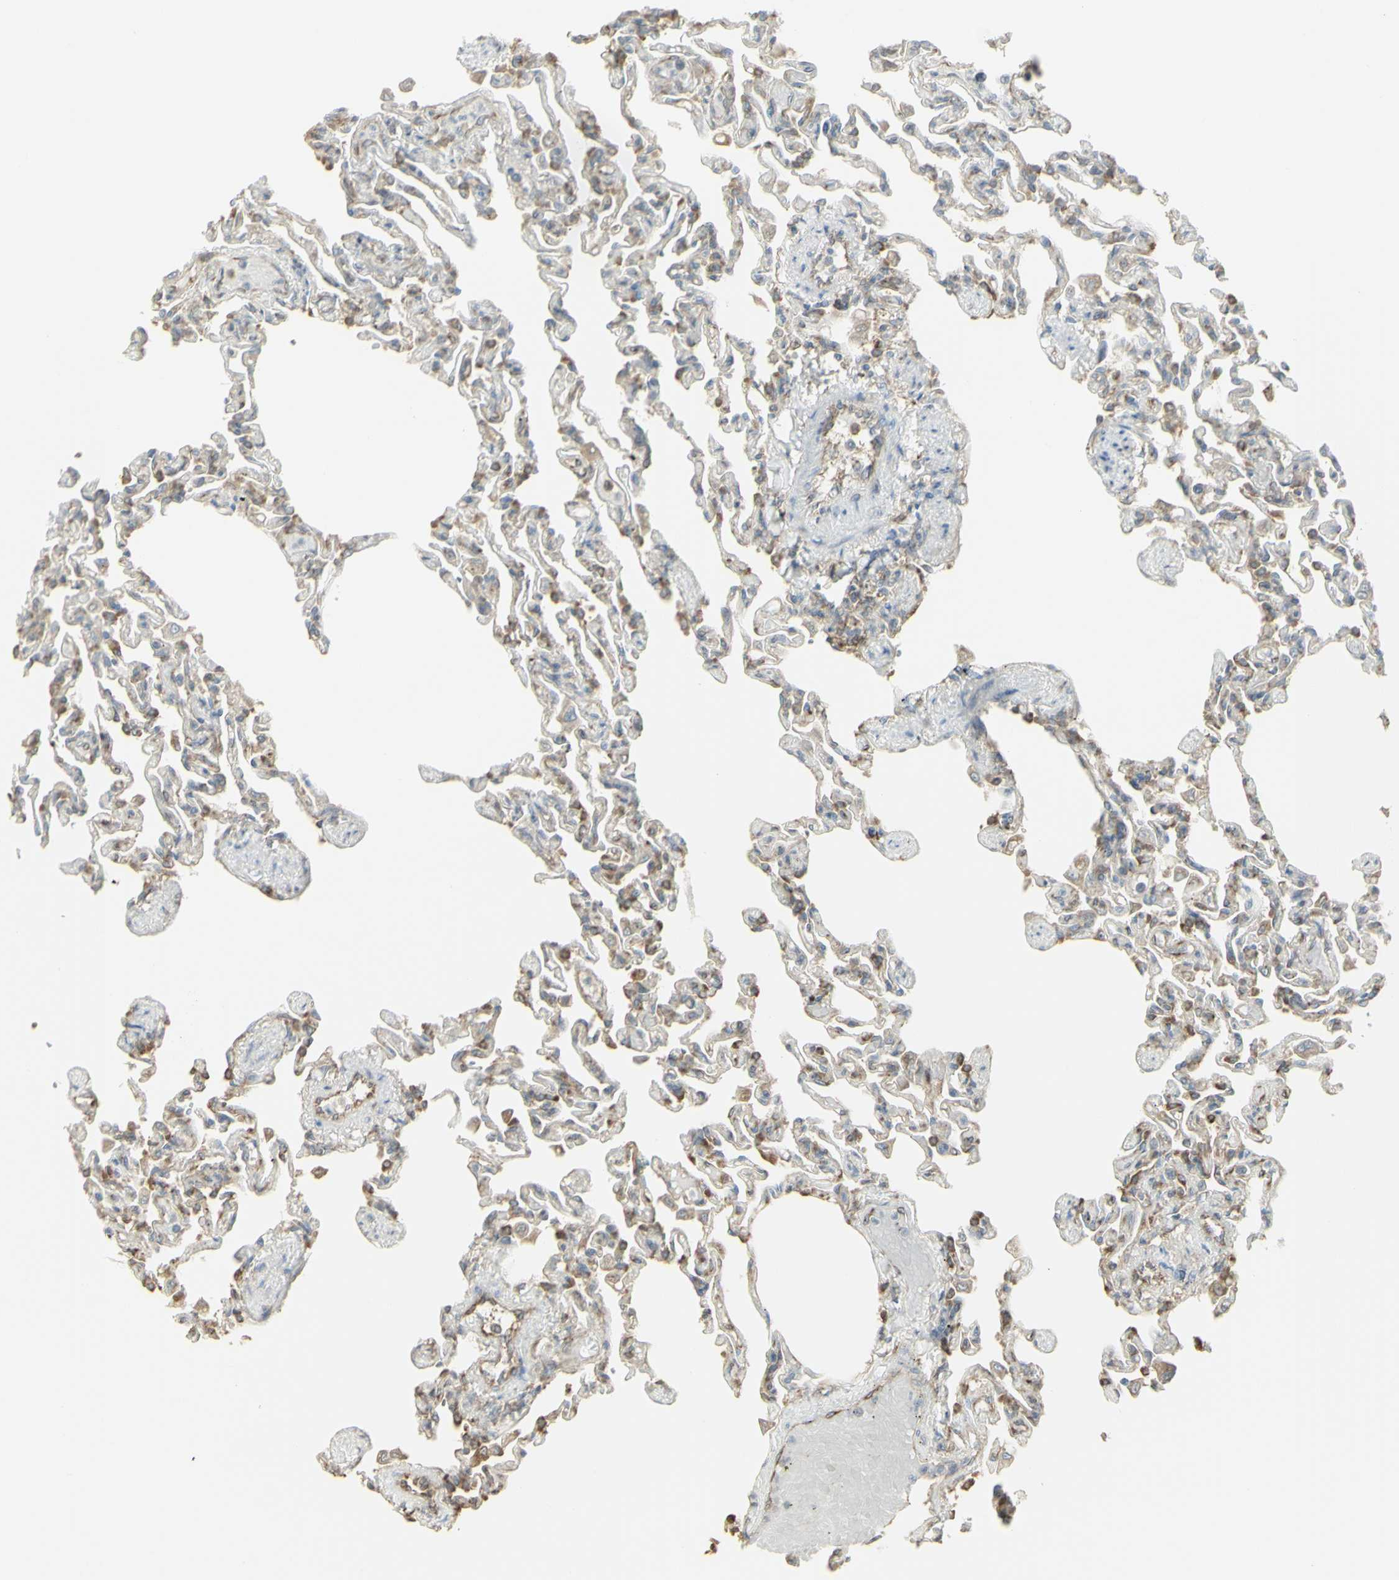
{"staining": {"intensity": "weak", "quantity": "25%-75%", "location": "cytoplasmic/membranous"}, "tissue": "lung", "cell_type": "Alveolar cells", "image_type": "normal", "snomed": [{"axis": "morphology", "description": "Normal tissue, NOS"}, {"axis": "topography", "description": "Lung"}], "caption": "Human lung stained with a brown dye displays weak cytoplasmic/membranous positive staining in approximately 25%-75% of alveolar cells.", "gene": "EEF1B2", "patient": {"sex": "male", "age": 21}}